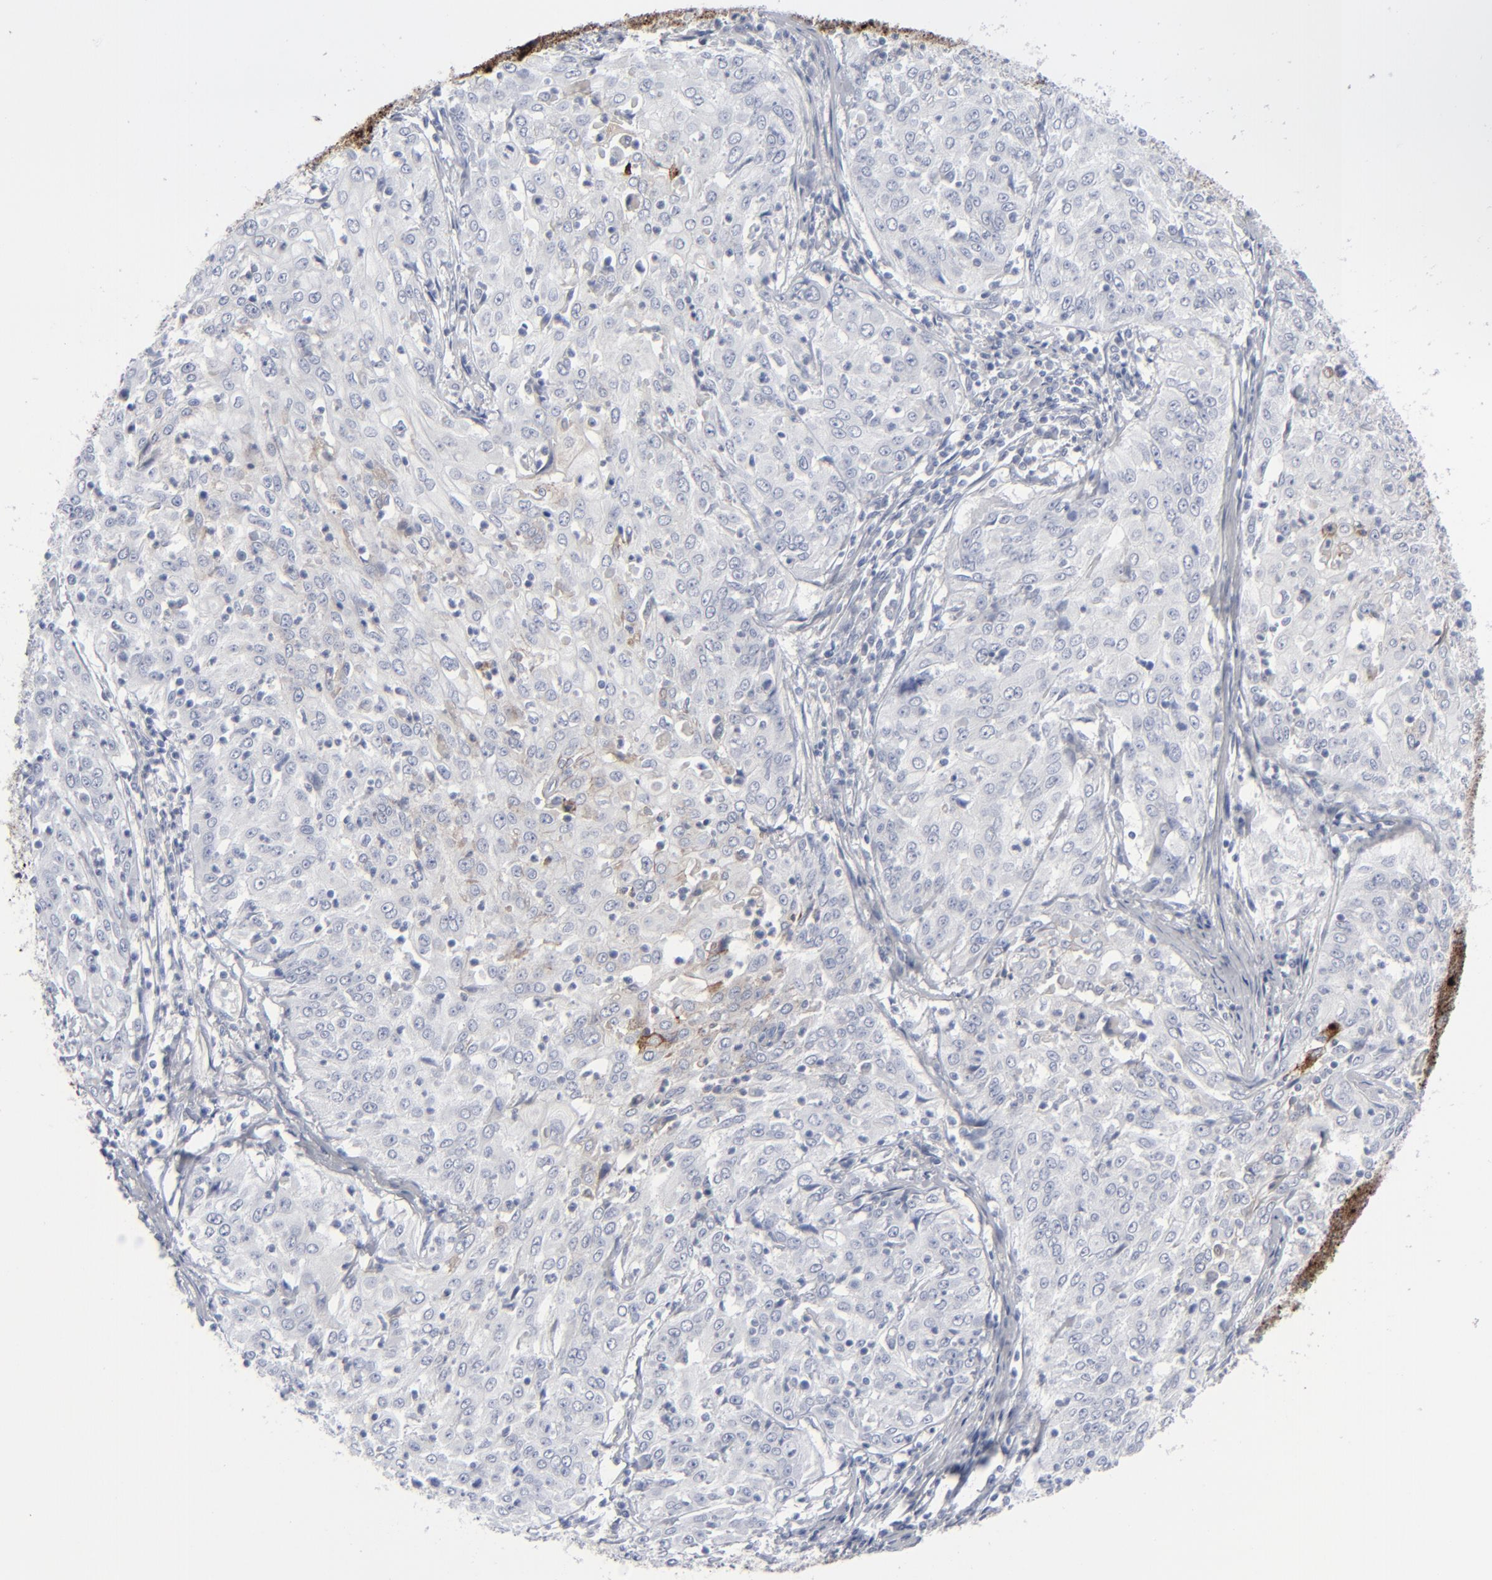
{"staining": {"intensity": "moderate", "quantity": "<25%", "location": "cytoplasmic/membranous"}, "tissue": "cervical cancer", "cell_type": "Tumor cells", "image_type": "cancer", "snomed": [{"axis": "morphology", "description": "Squamous cell carcinoma, NOS"}, {"axis": "topography", "description": "Cervix"}], "caption": "DAB (3,3'-diaminobenzidine) immunohistochemical staining of cervical cancer (squamous cell carcinoma) exhibits moderate cytoplasmic/membranous protein staining in approximately <25% of tumor cells.", "gene": "MSLN", "patient": {"sex": "female", "age": 39}}